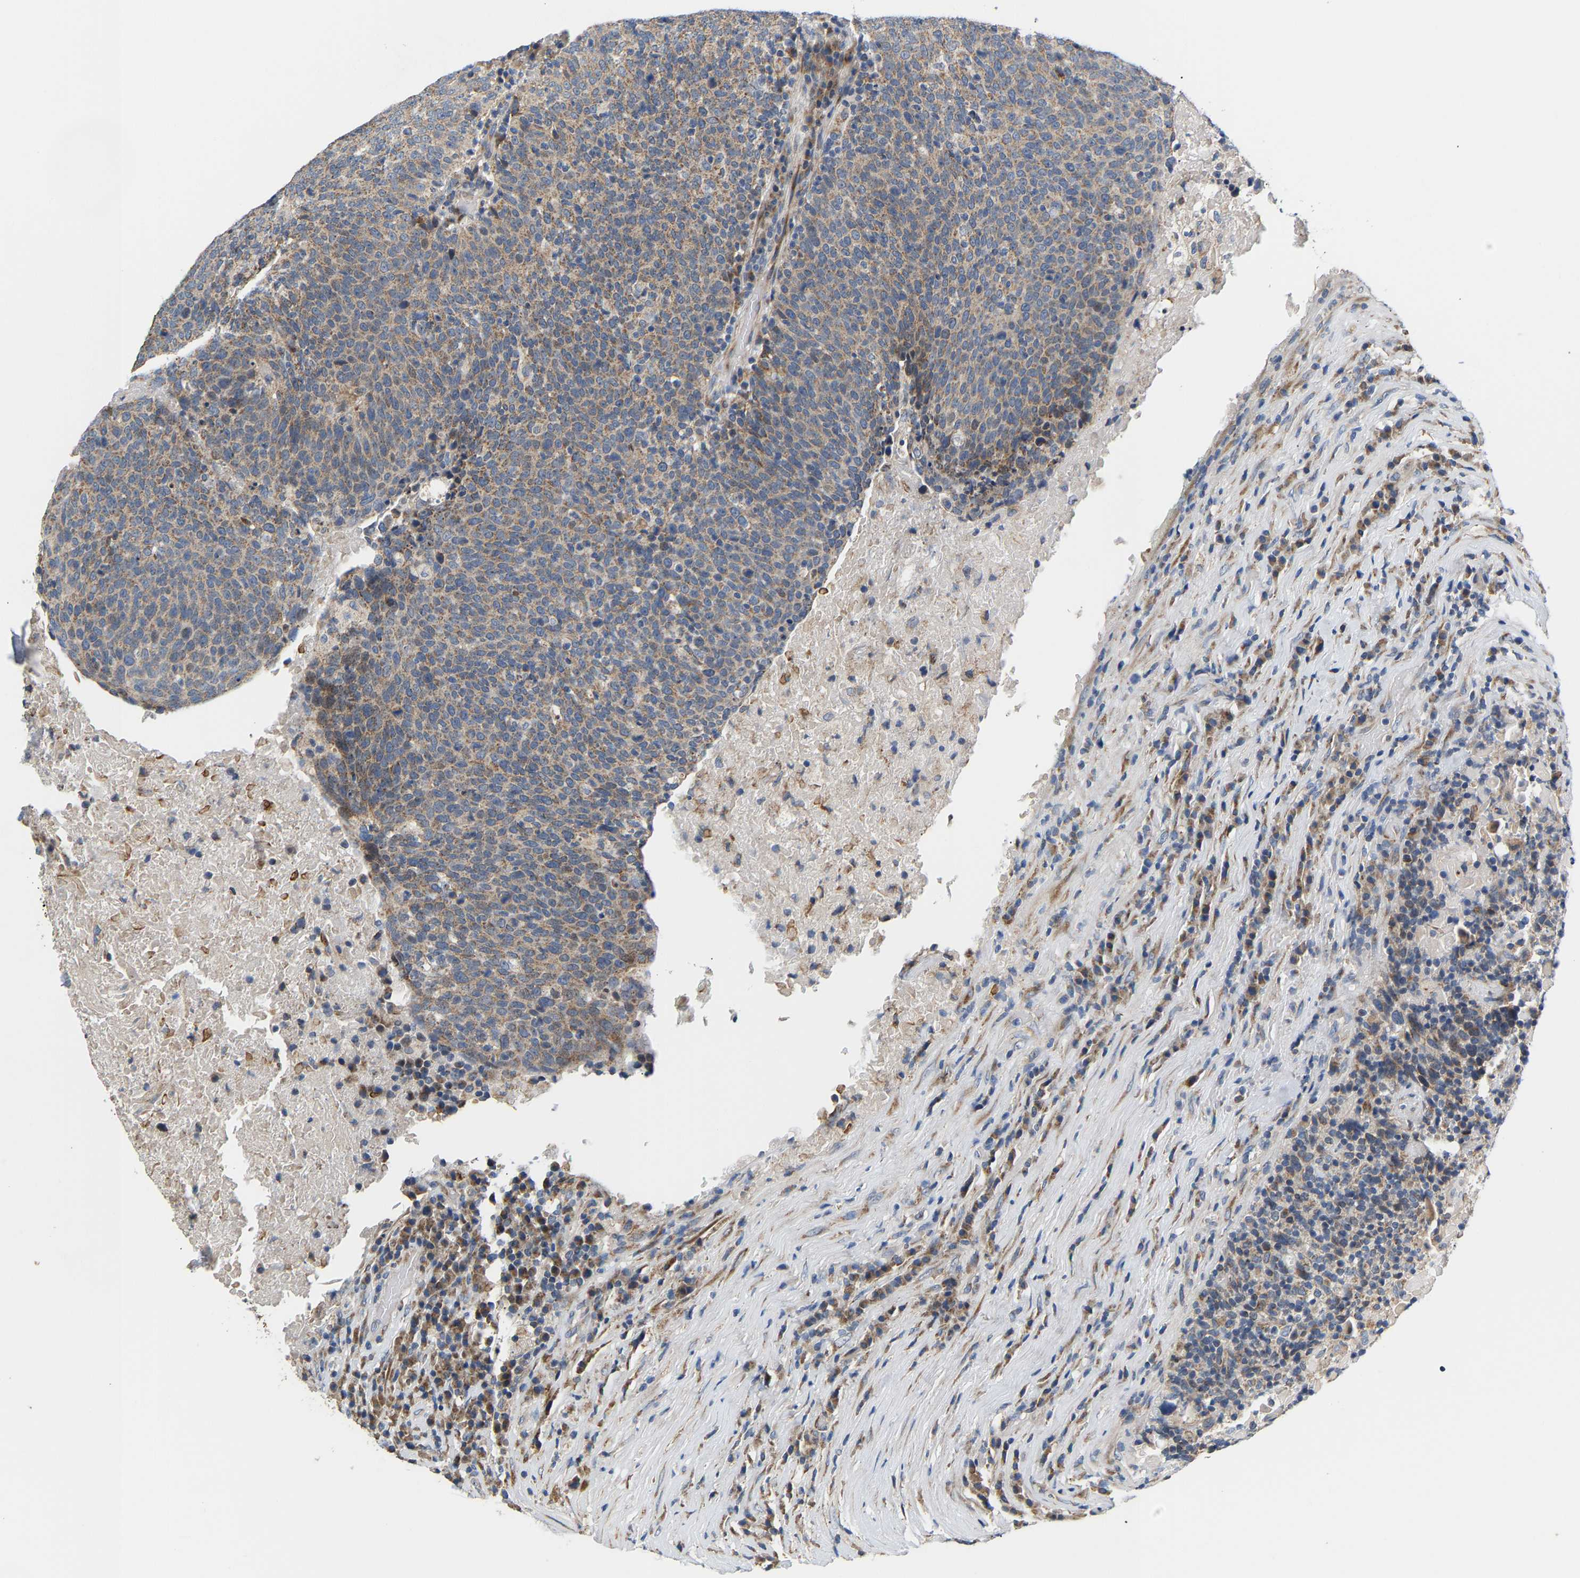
{"staining": {"intensity": "moderate", "quantity": ">75%", "location": "cytoplasmic/membranous"}, "tissue": "head and neck cancer", "cell_type": "Tumor cells", "image_type": "cancer", "snomed": [{"axis": "morphology", "description": "Squamous cell carcinoma, NOS"}, {"axis": "morphology", "description": "Squamous cell carcinoma, metastatic, NOS"}, {"axis": "topography", "description": "Lymph node"}, {"axis": "topography", "description": "Head-Neck"}], "caption": "Protein expression analysis of human head and neck cancer reveals moderate cytoplasmic/membranous staining in approximately >75% of tumor cells. (Brightfield microscopy of DAB IHC at high magnification).", "gene": "TMEM168", "patient": {"sex": "male", "age": 62}}